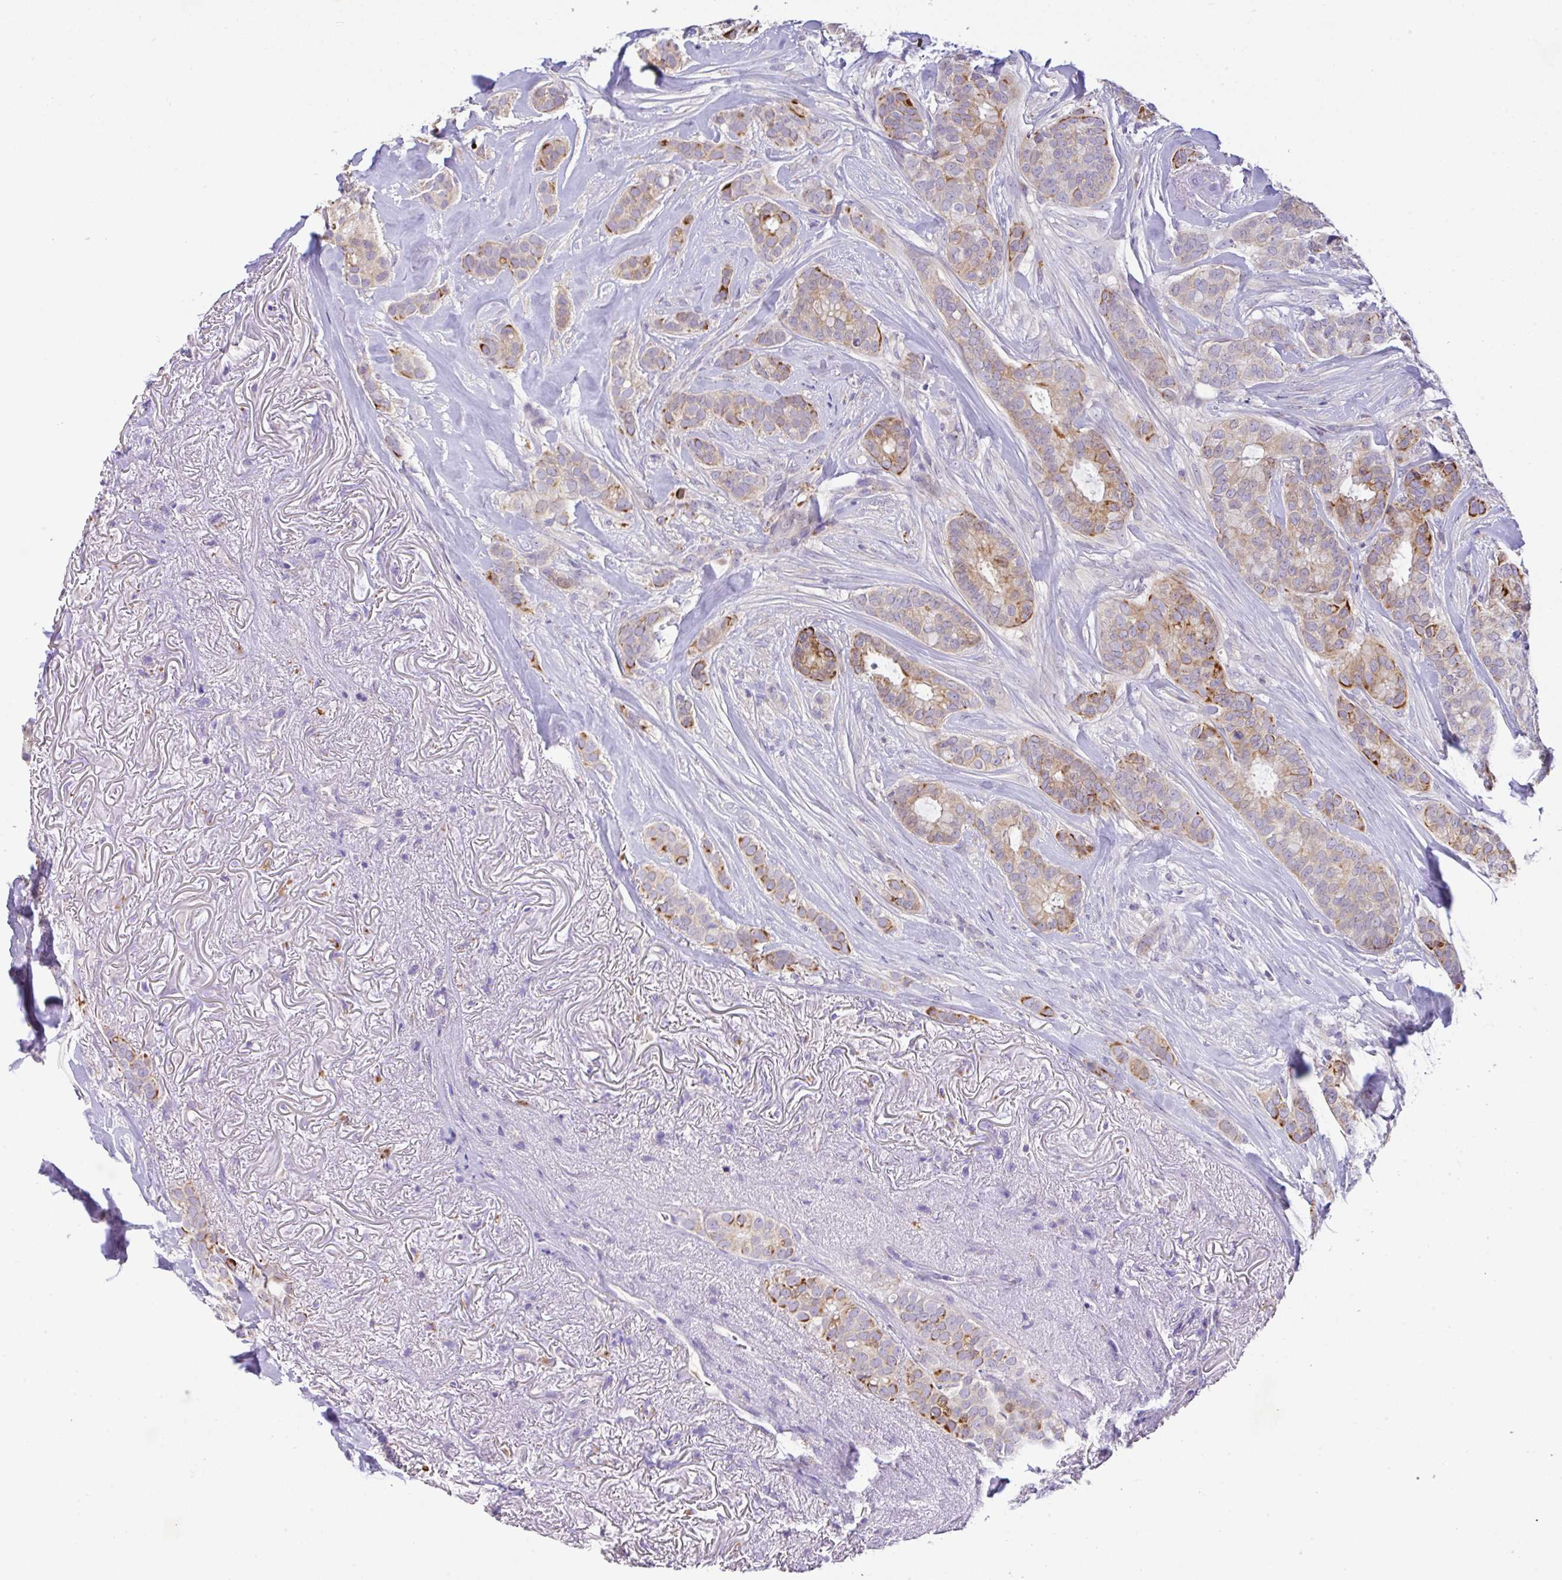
{"staining": {"intensity": "moderate", "quantity": "<25%", "location": "cytoplasmic/membranous"}, "tissue": "breast cancer", "cell_type": "Tumor cells", "image_type": "cancer", "snomed": [{"axis": "morphology", "description": "Duct carcinoma"}, {"axis": "topography", "description": "Breast"}], "caption": "Protein analysis of infiltrating ductal carcinoma (breast) tissue demonstrates moderate cytoplasmic/membranous positivity in about <25% of tumor cells. (IHC, brightfield microscopy, high magnification).", "gene": "EPN3", "patient": {"sex": "female", "age": 84}}